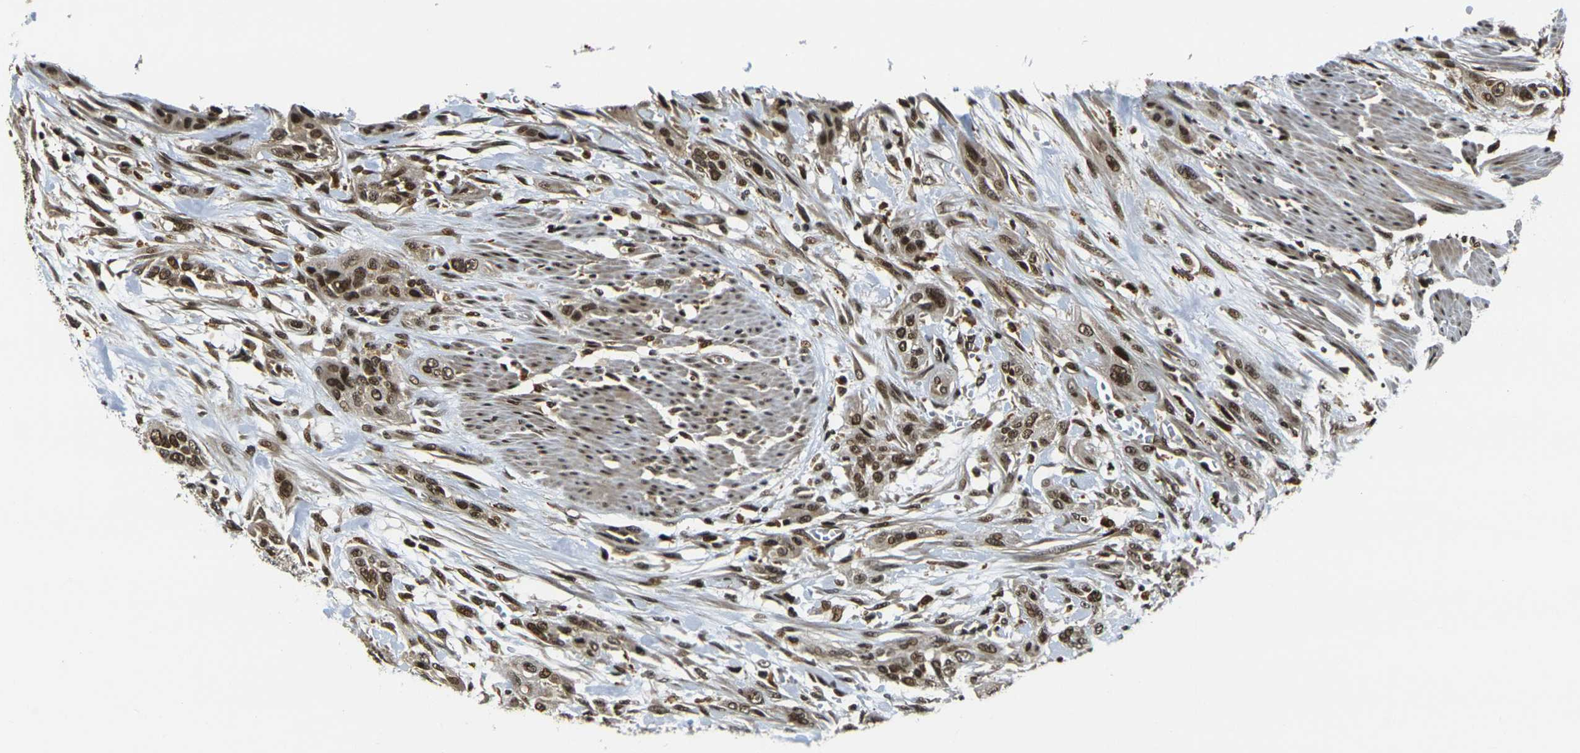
{"staining": {"intensity": "strong", "quantity": ">75%", "location": "cytoplasmic/membranous,nuclear"}, "tissue": "urothelial cancer", "cell_type": "Tumor cells", "image_type": "cancer", "snomed": [{"axis": "morphology", "description": "Urothelial carcinoma, High grade"}, {"axis": "topography", "description": "Urinary bladder"}], "caption": "Tumor cells exhibit high levels of strong cytoplasmic/membranous and nuclear staining in about >75% of cells in urothelial cancer.", "gene": "ACTL6A", "patient": {"sex": "male", "age": 35}}